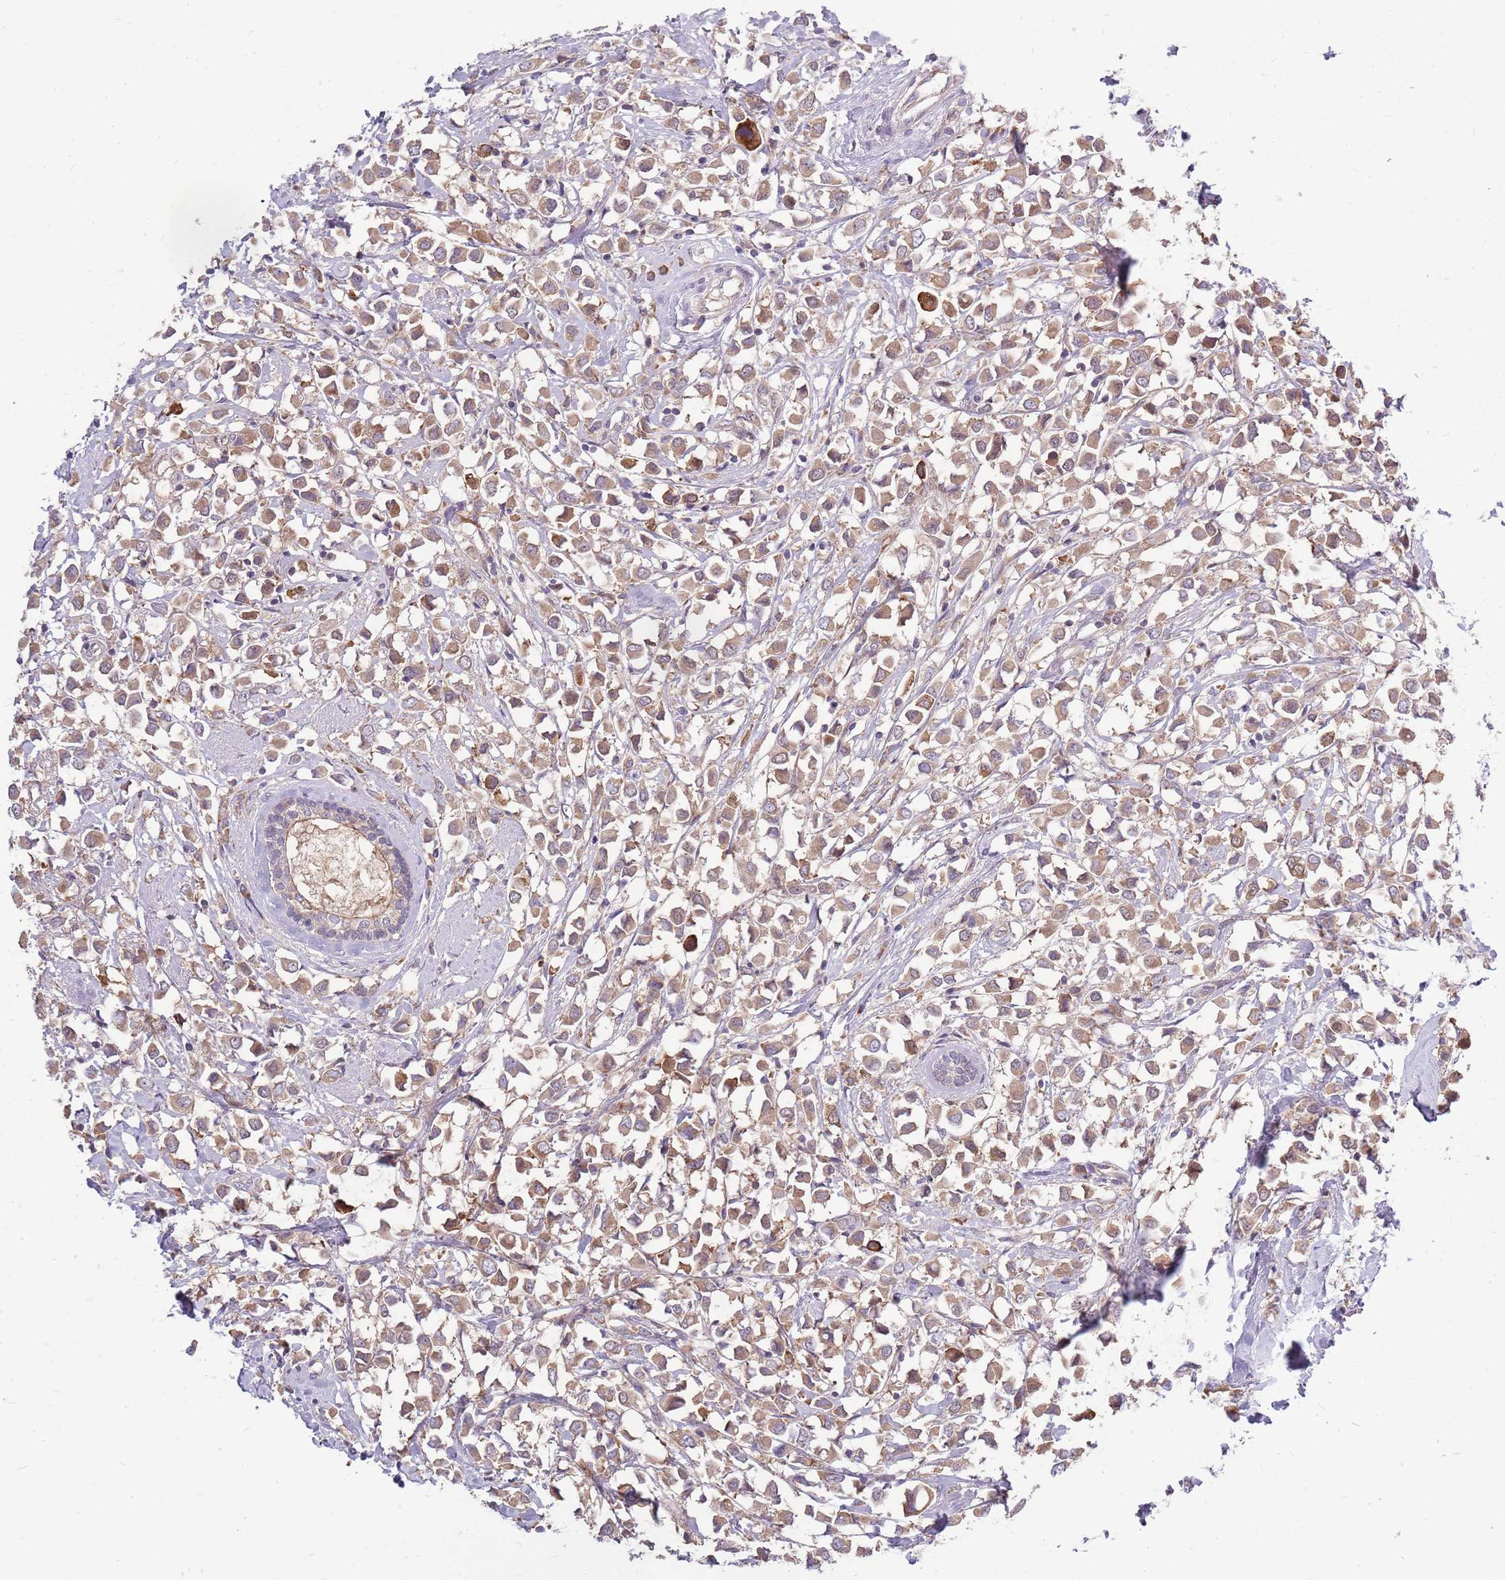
{"staining": {"intensity": "moderate", "quantity": ">75%", "location": "cytoplasmic/membranous"}, "tissue": "breast cancer", "cell_type": "Tumor cells", "image_type": "cancer", "snomed": [{"axis": "morphology", "description": "Duct carcinoma"}, {"axis": "topography", "description": "Breast"}], "caption": "Breast cancer stained for a protein exhibits moderate cytoplasmic/membranous positivity in tumor cells.", "gene": "PPP1R27", "patient": {"sex": "female", "age": 61}}